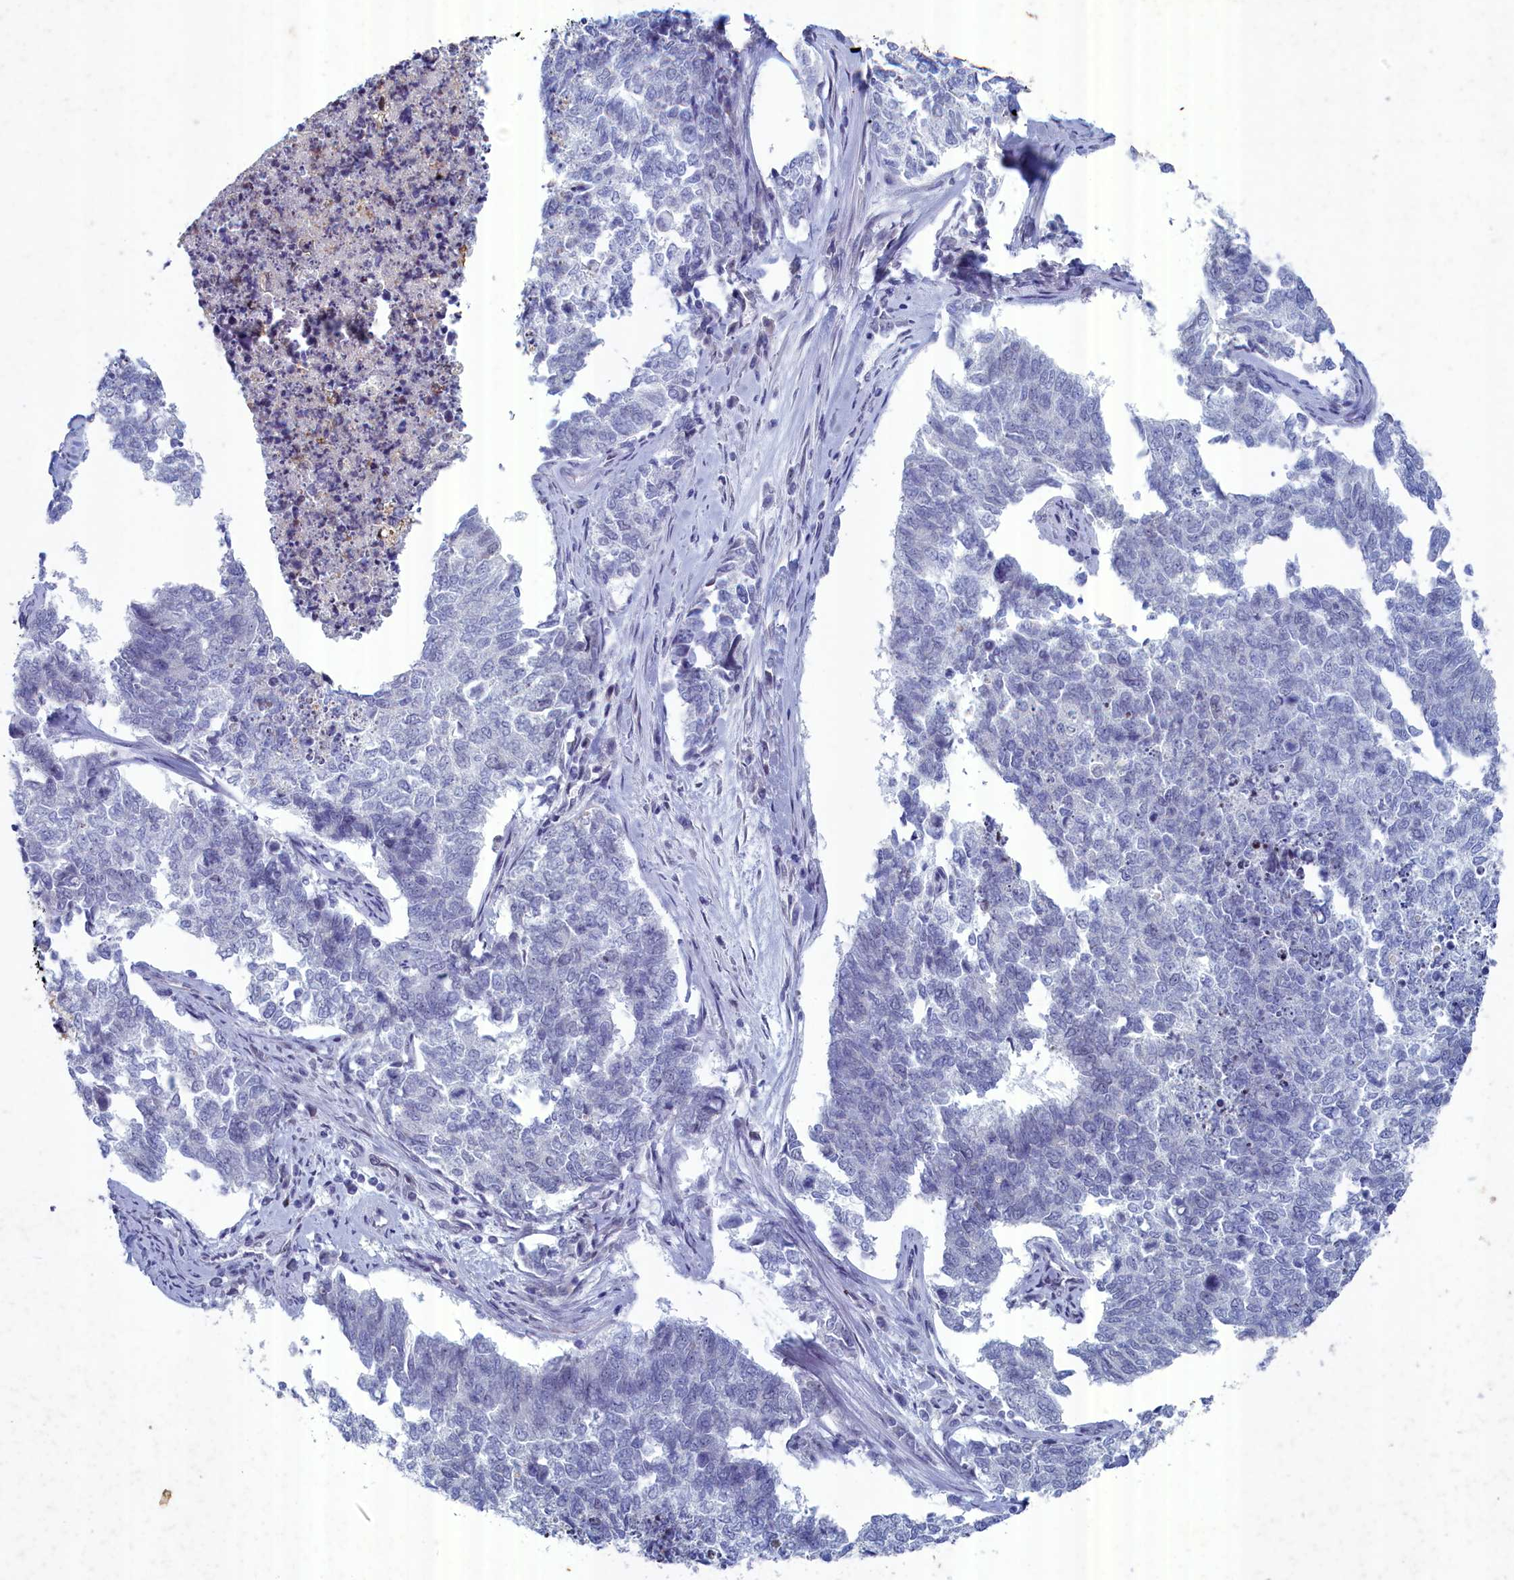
{"staining": {"intensity": "negative", "quantity": "none", "location": "none"}, "tissue": "cervical cancer", "cell_type": "Tumor cells", "image_type": "cancer", "snomed": [{"axis": "morphology", "description": "Squamous cell carcinoma, NOS"}, {"axis": "topography", "description": "Cervix"}], "caption": "The micrograph displays no staining of tumor cells in squamous cell carcinoma (cervical).", "gene": "WDR76", "patient": {"sex": "female", "age": 63}}